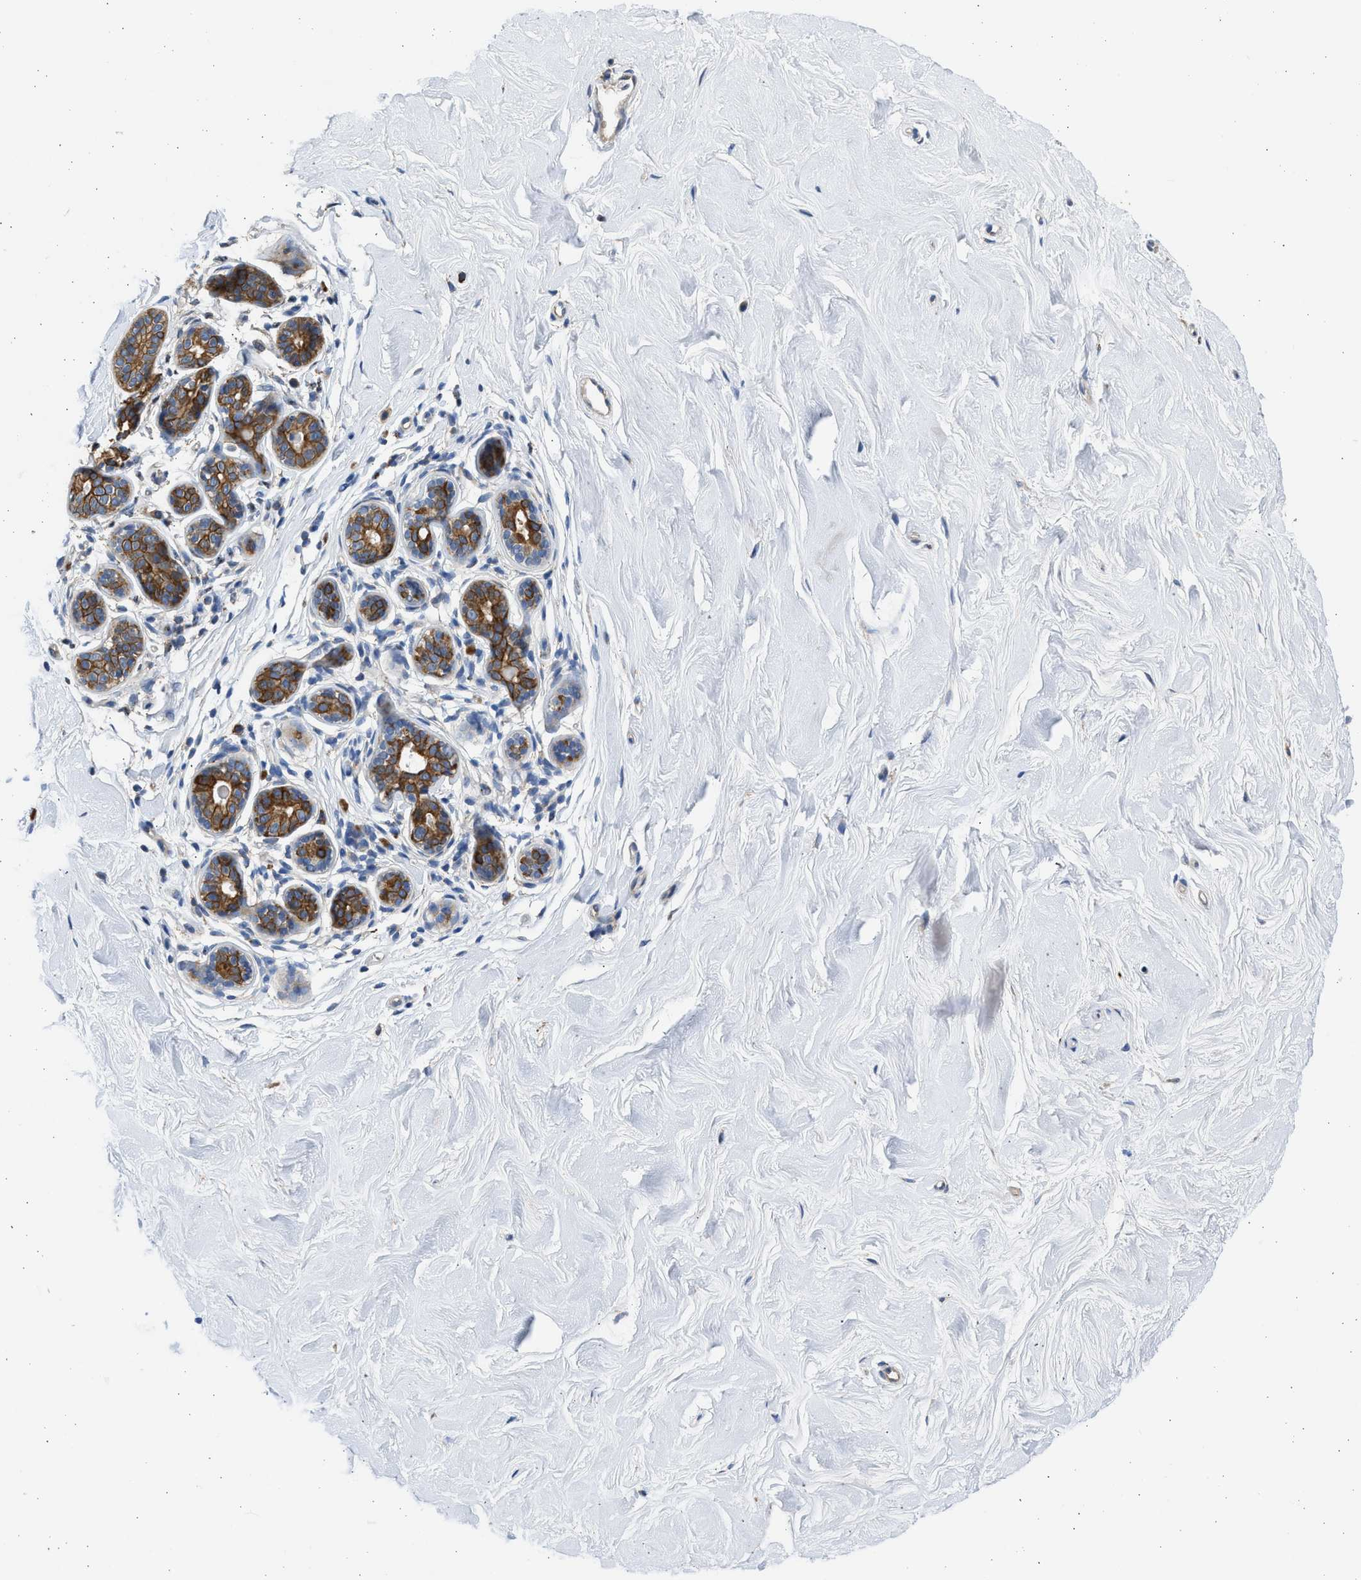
{"staining": {"intensity": "negative", "quantity": "none", "location": "none"}, "tissue": "breast", "cell_type": "Adipocytes", "image_type": "normal", "snomed": [{"axis": "morphology", "description": "Normal tissue, NOS"}, {"axis": "topography", "description": "Breast"}], "caption": "DAB immunohistochemical staining of normal breast demonstrates no significant positivity in adipocytes. Brightfield microscopy of immunohistochemistry stained with DAB (brown) and hematoxylin (blue), captured at high magnification.", "gene": "PLD2", "patient": {"sex": "female", "age": 22}}